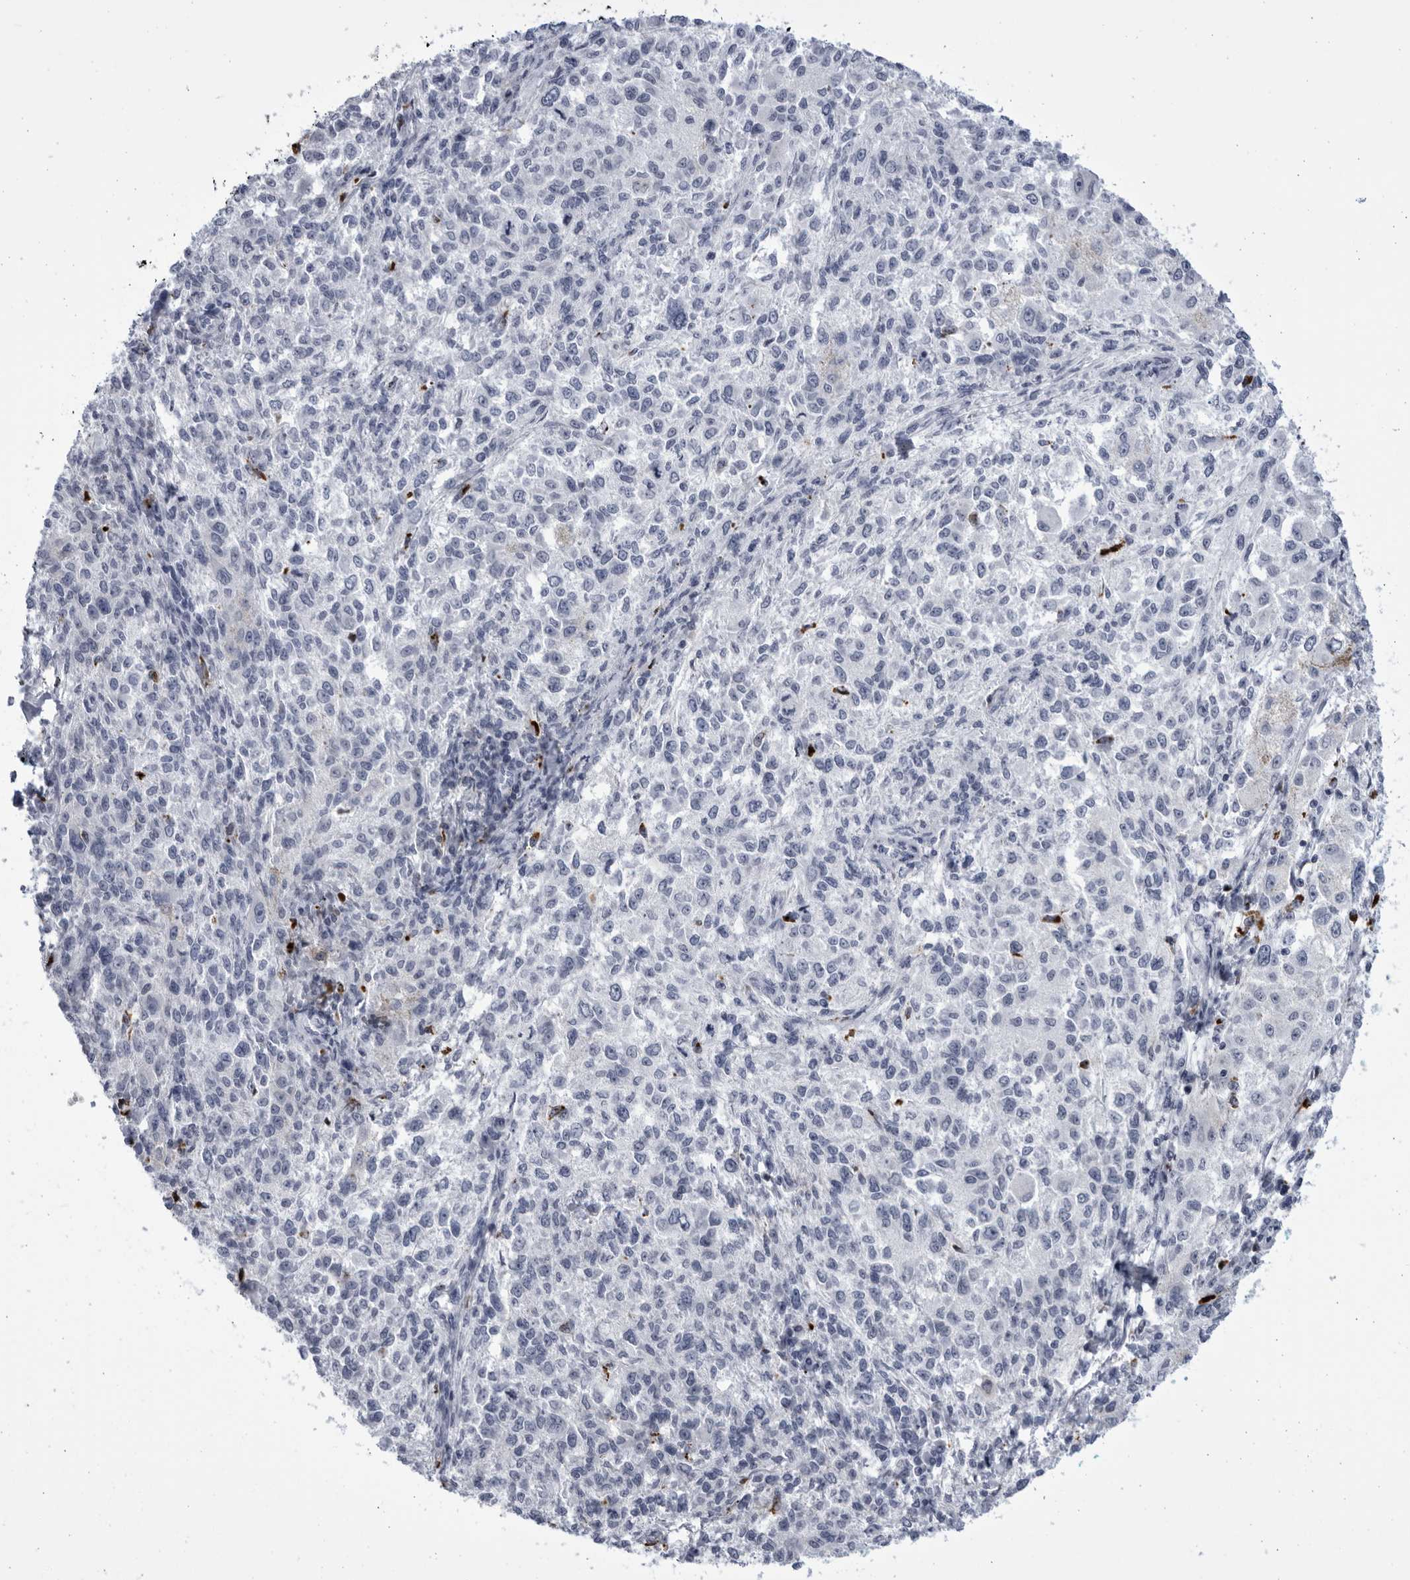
{"staining": {"intensity": "negative", "quantity": "none", "location": "none"}, "tissue": "melanoma", "cell_type": "Tumor cells", "image_type": "cancer", "snomed": [{"axis": "morphology", "description": "Necrosis, NOS"}, {"axis": "morphology", "description": "Malignant melanoma, NOS"}, {"axis": "topography", "description": "Skin"}], "caption": "Immunohistochemistry image of neoplastic tissue: human malignant melanoma stained with DAB (3,3'-diaminobenzidine) displays no significant protein staining in tumor cells.", "gene": "CCDC181", "patient": {"sex": "female", "age": 87}}